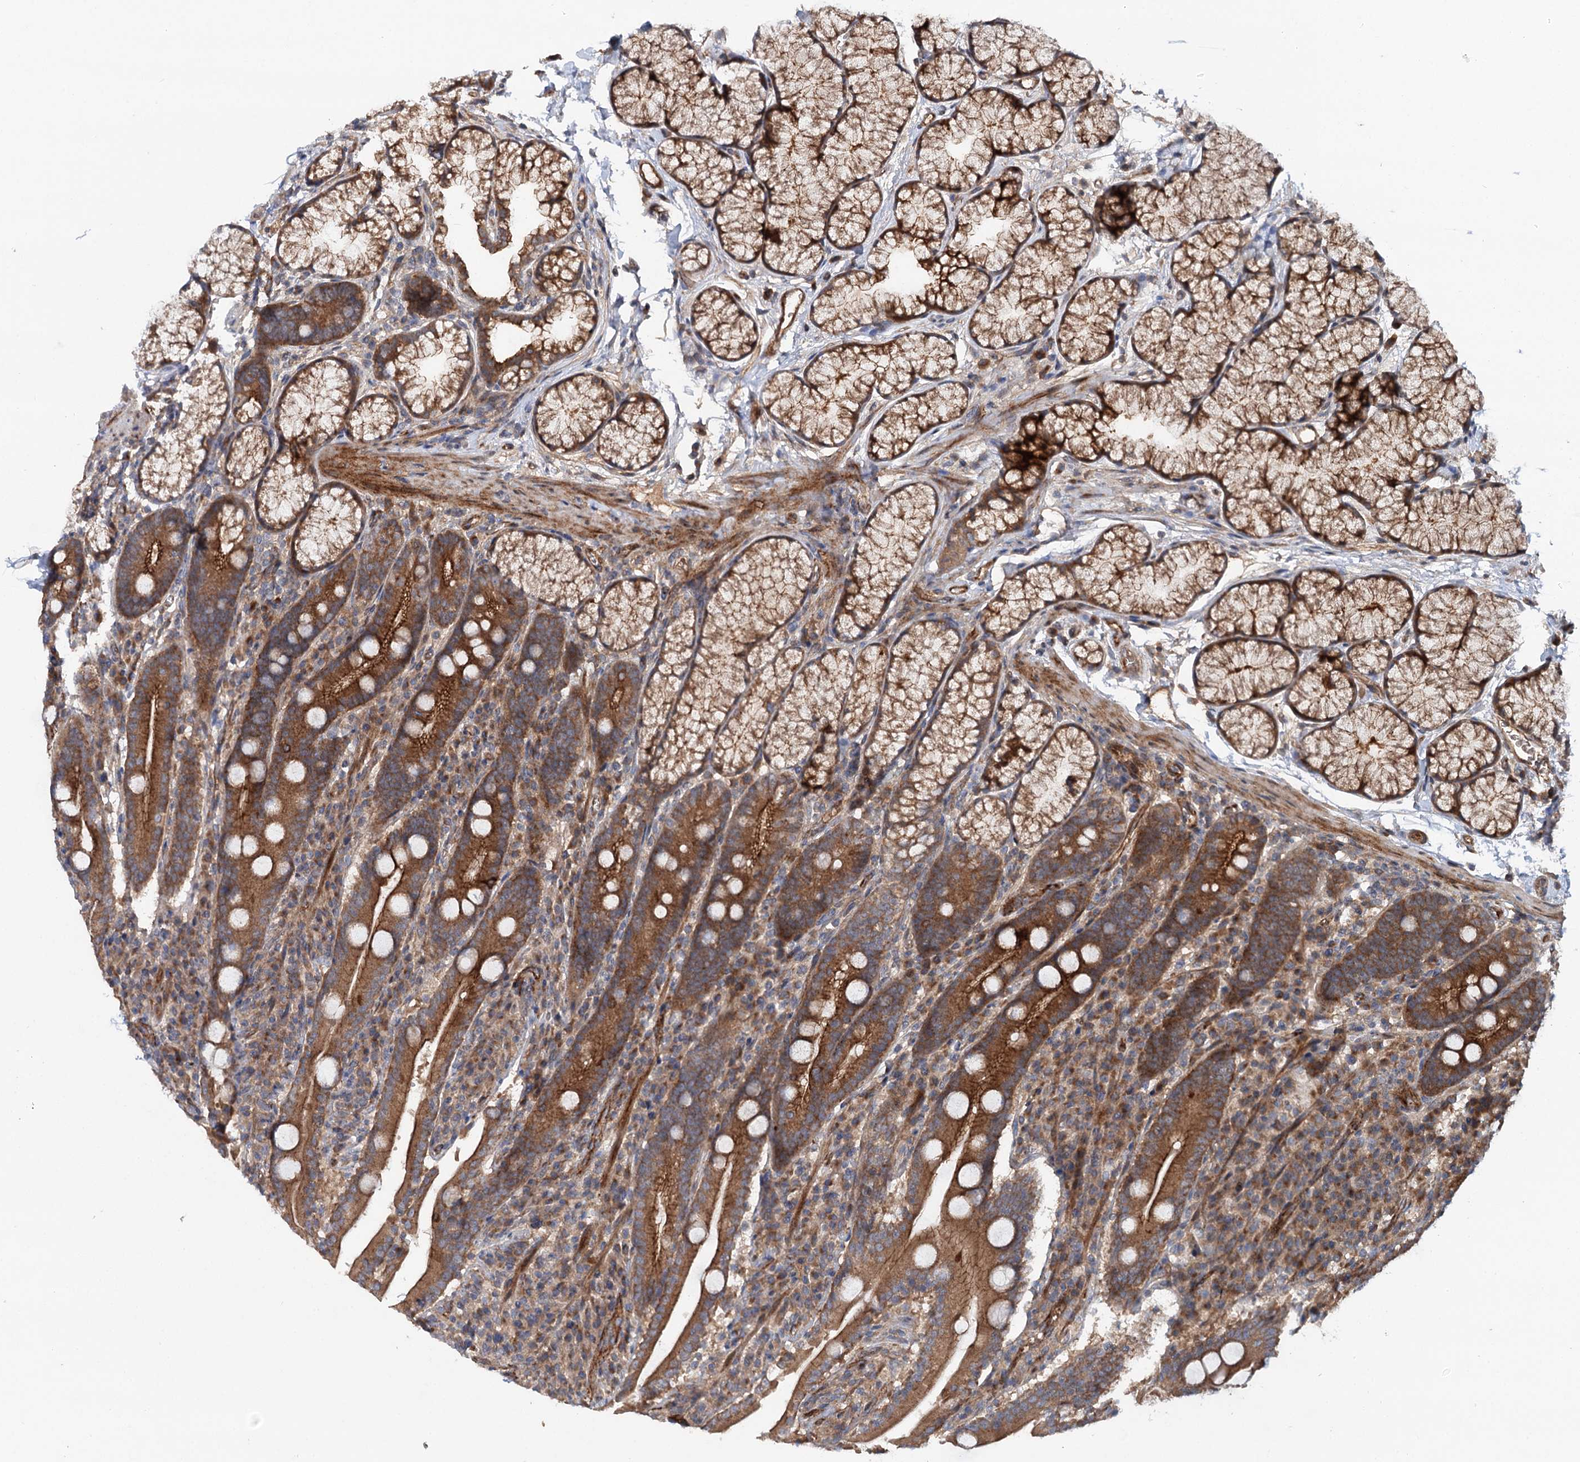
{"staining": {"intensity": "strong", "quantity": ">75%", "location": "cytoplasmic/membranous"}, "tissue": "duodenum", "cell_type": "Glandular cells", "image_type": "normal", "snomed": [{"axis": "morphology", "description": "Normal tissue, NOS"}, {"axis": "topography", "description": "Duodenum"}], "caption": "Immunohistochemical staining of unremarkable duodenum shows high levels of strong cytoplasmic/membranous staining in approximately >75% of glandular cells.", "gene": "ADGRG4", "patient": {"sex": "male", "age": 35}}